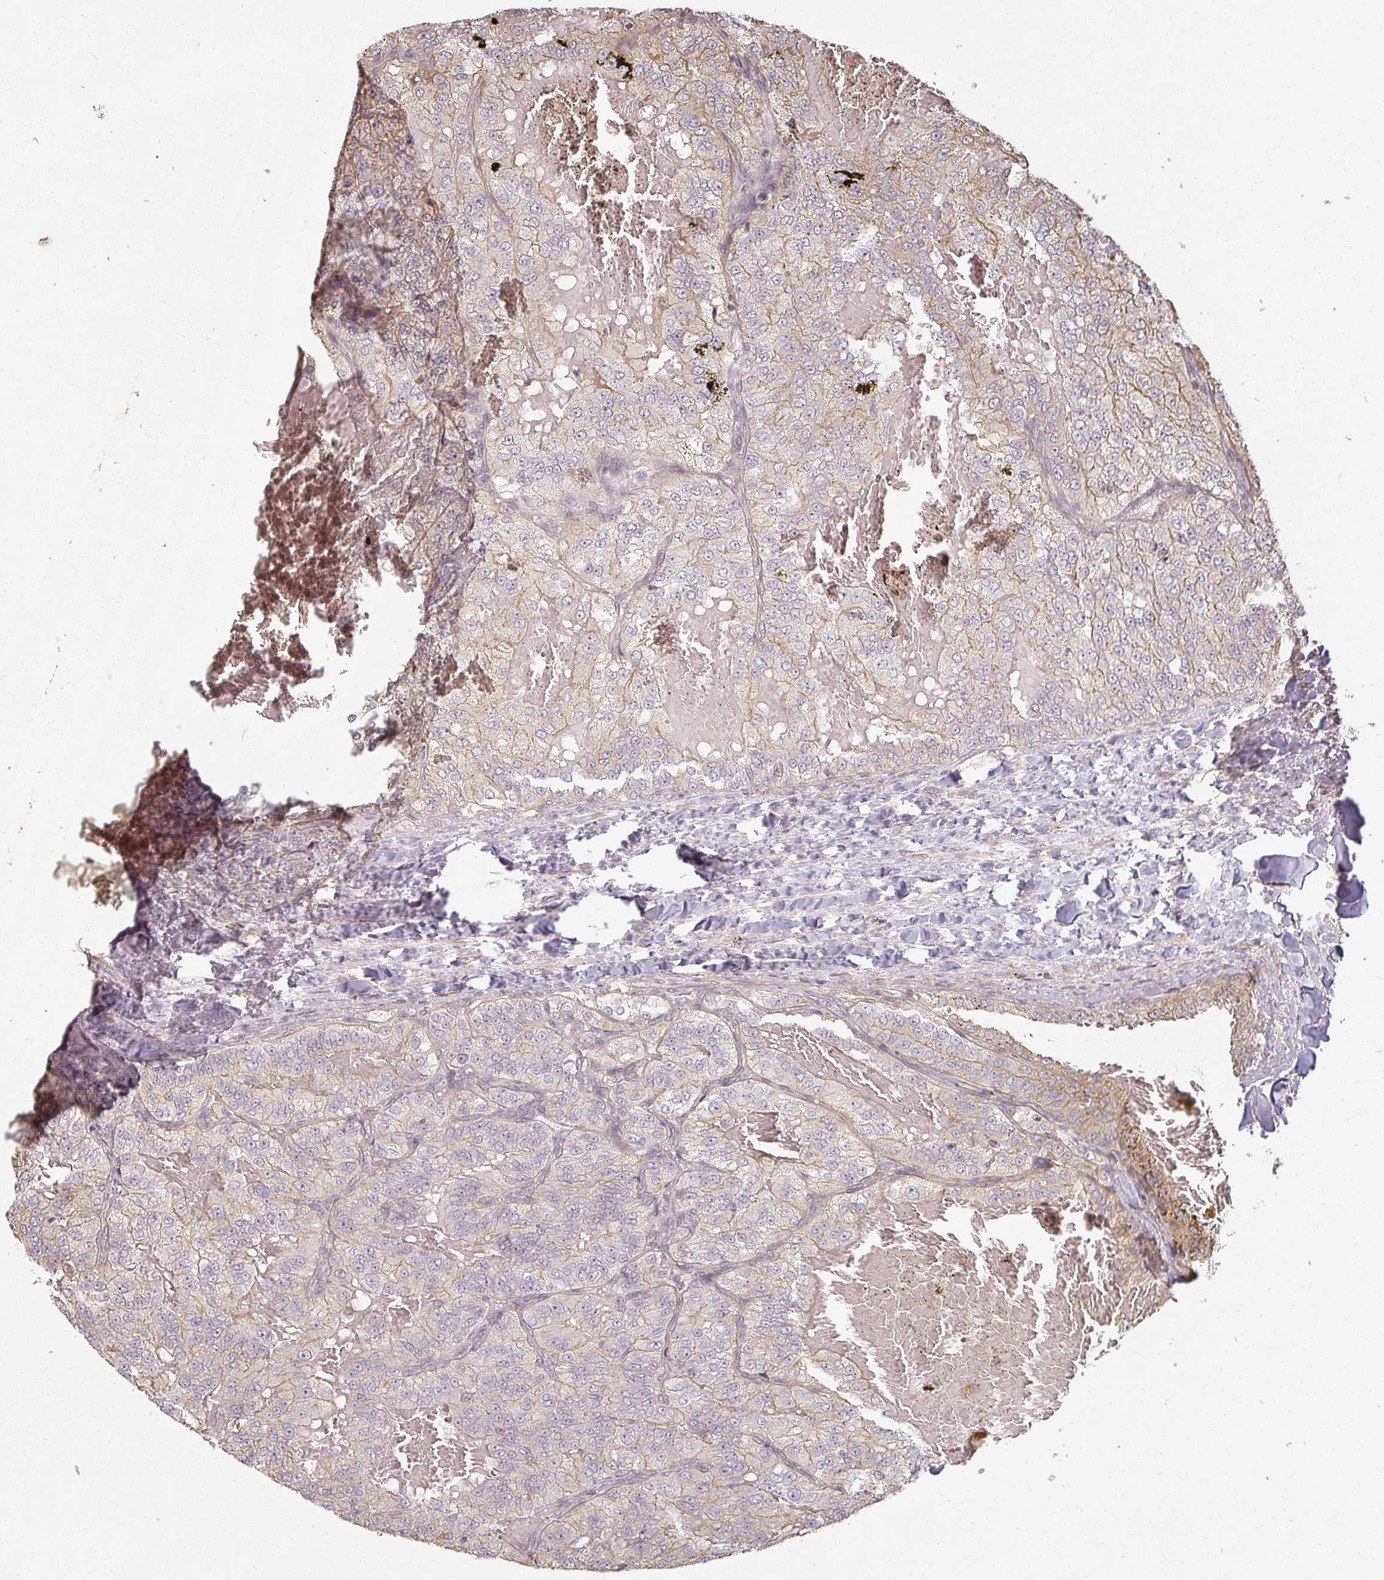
{"staining": {"intensity": "weak", "quantity": "25%-75%", "location": "cytoplasmic/membranous"}, "tissue": "renal cancer", "cell_type": "Tumor cells", "image_type": "cancer", "snomed": [{"axis": "morphology", "description": "Adenocarcinoma, NOS"}, {"axis": "topography", "description": "Kidney"}], "caption": "A micrograph of human renal cancer stained for a protein exhibits weak cytoplasmic/membranous brown staining in tumor cells.", "gene": "MED19", "patient": {"sex": "female", "age": 63}}